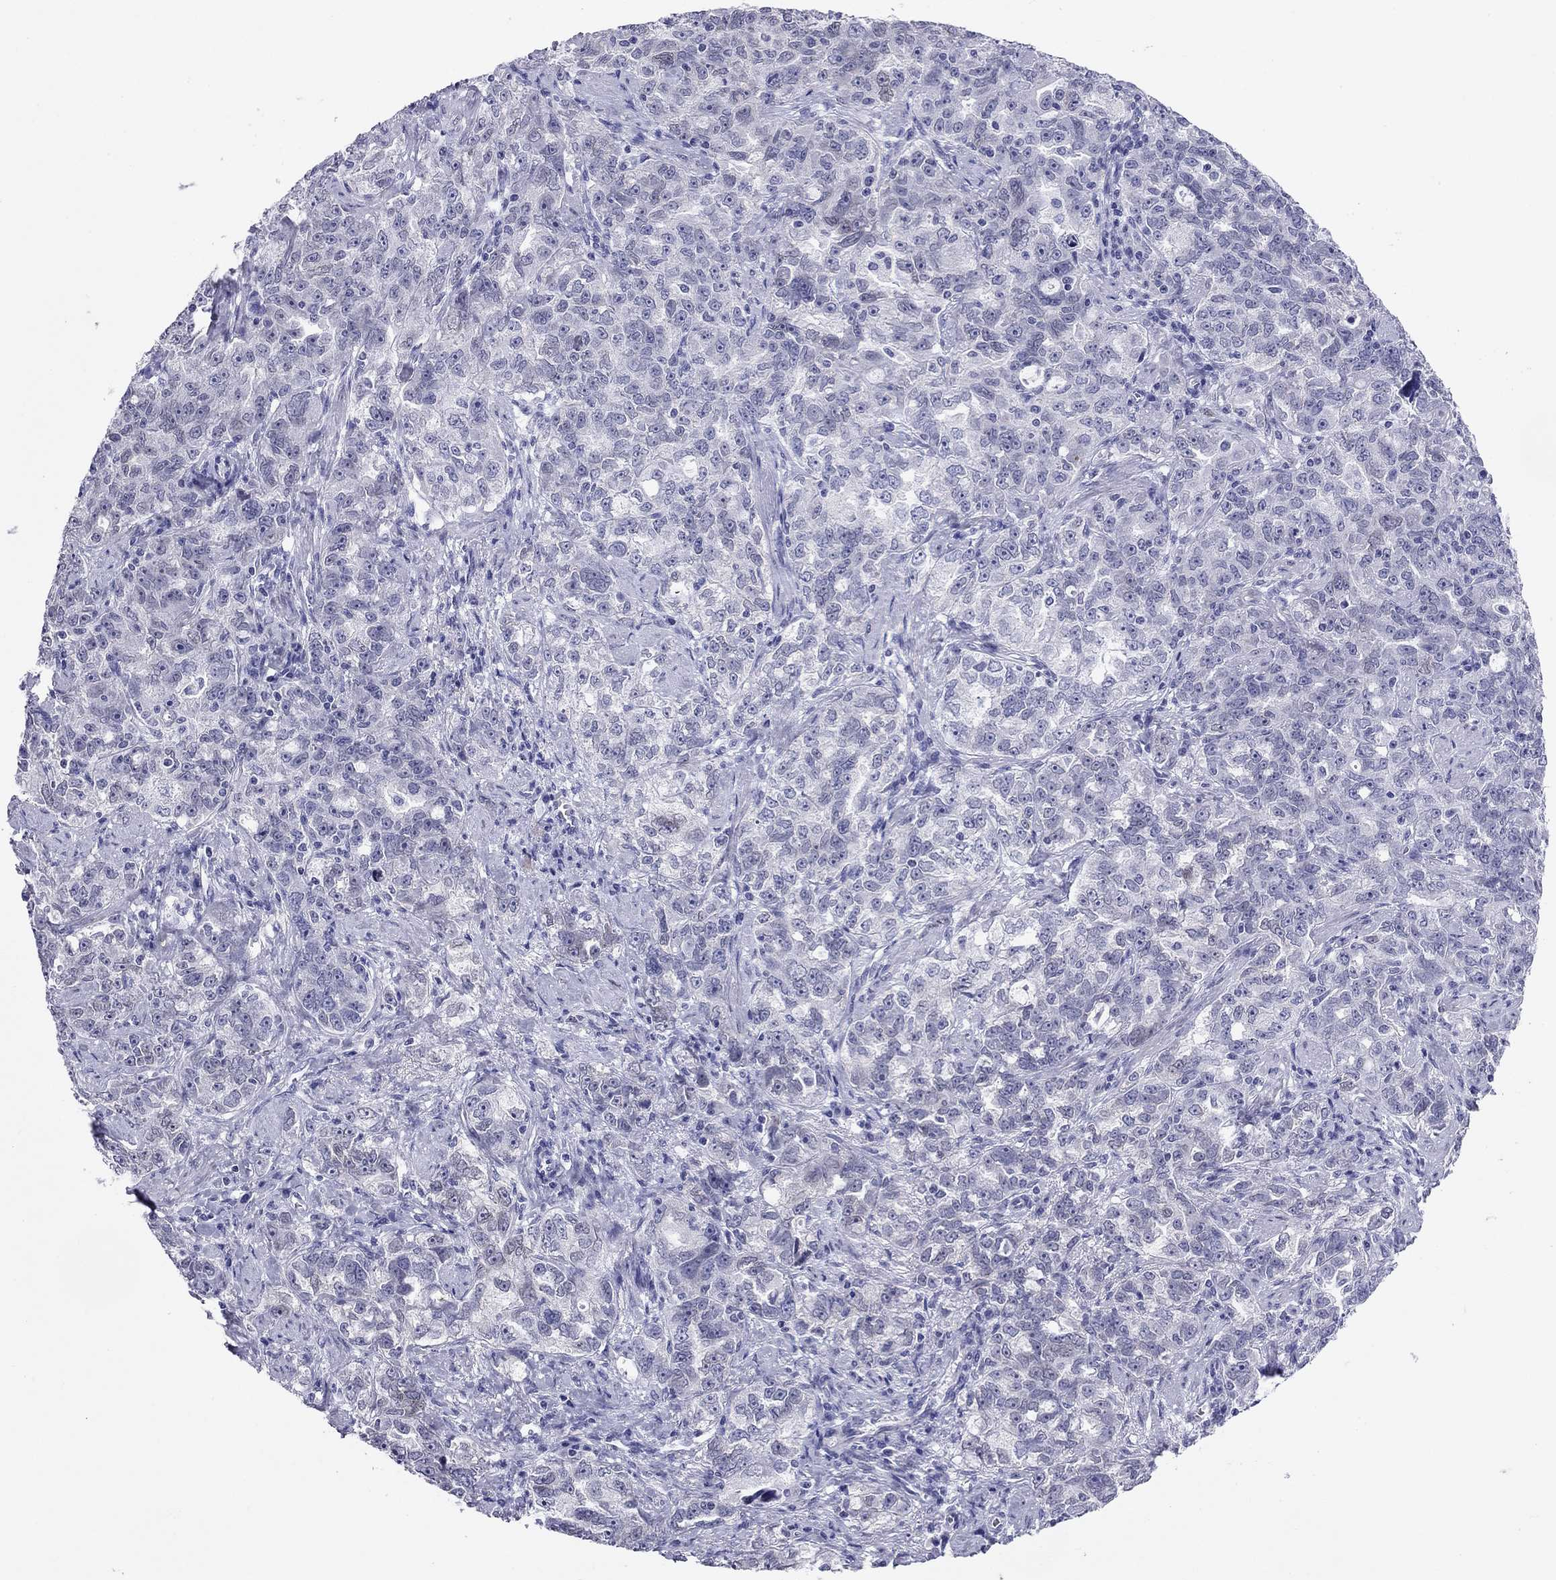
{"staining": {"intensity": "negative", "quantity": "none", "location": "none"}, "tissue": "ovarian cancer", "cell_type": "Tumor cells", "image_type": "cancer", "snomed": [{"axis": "morphology", "description": "Cystadenocarcinoma, serous, NOS"}, {"axis": "topography", "description": "Ovary"}], "caption": "Immunohistochemical staining of human ovarian cancer (serous cystadenocarcinoma) shows no significant staining in tumor cells.", "gene": "ARMC12", "patient": {"sex": "female", "age": 51}}